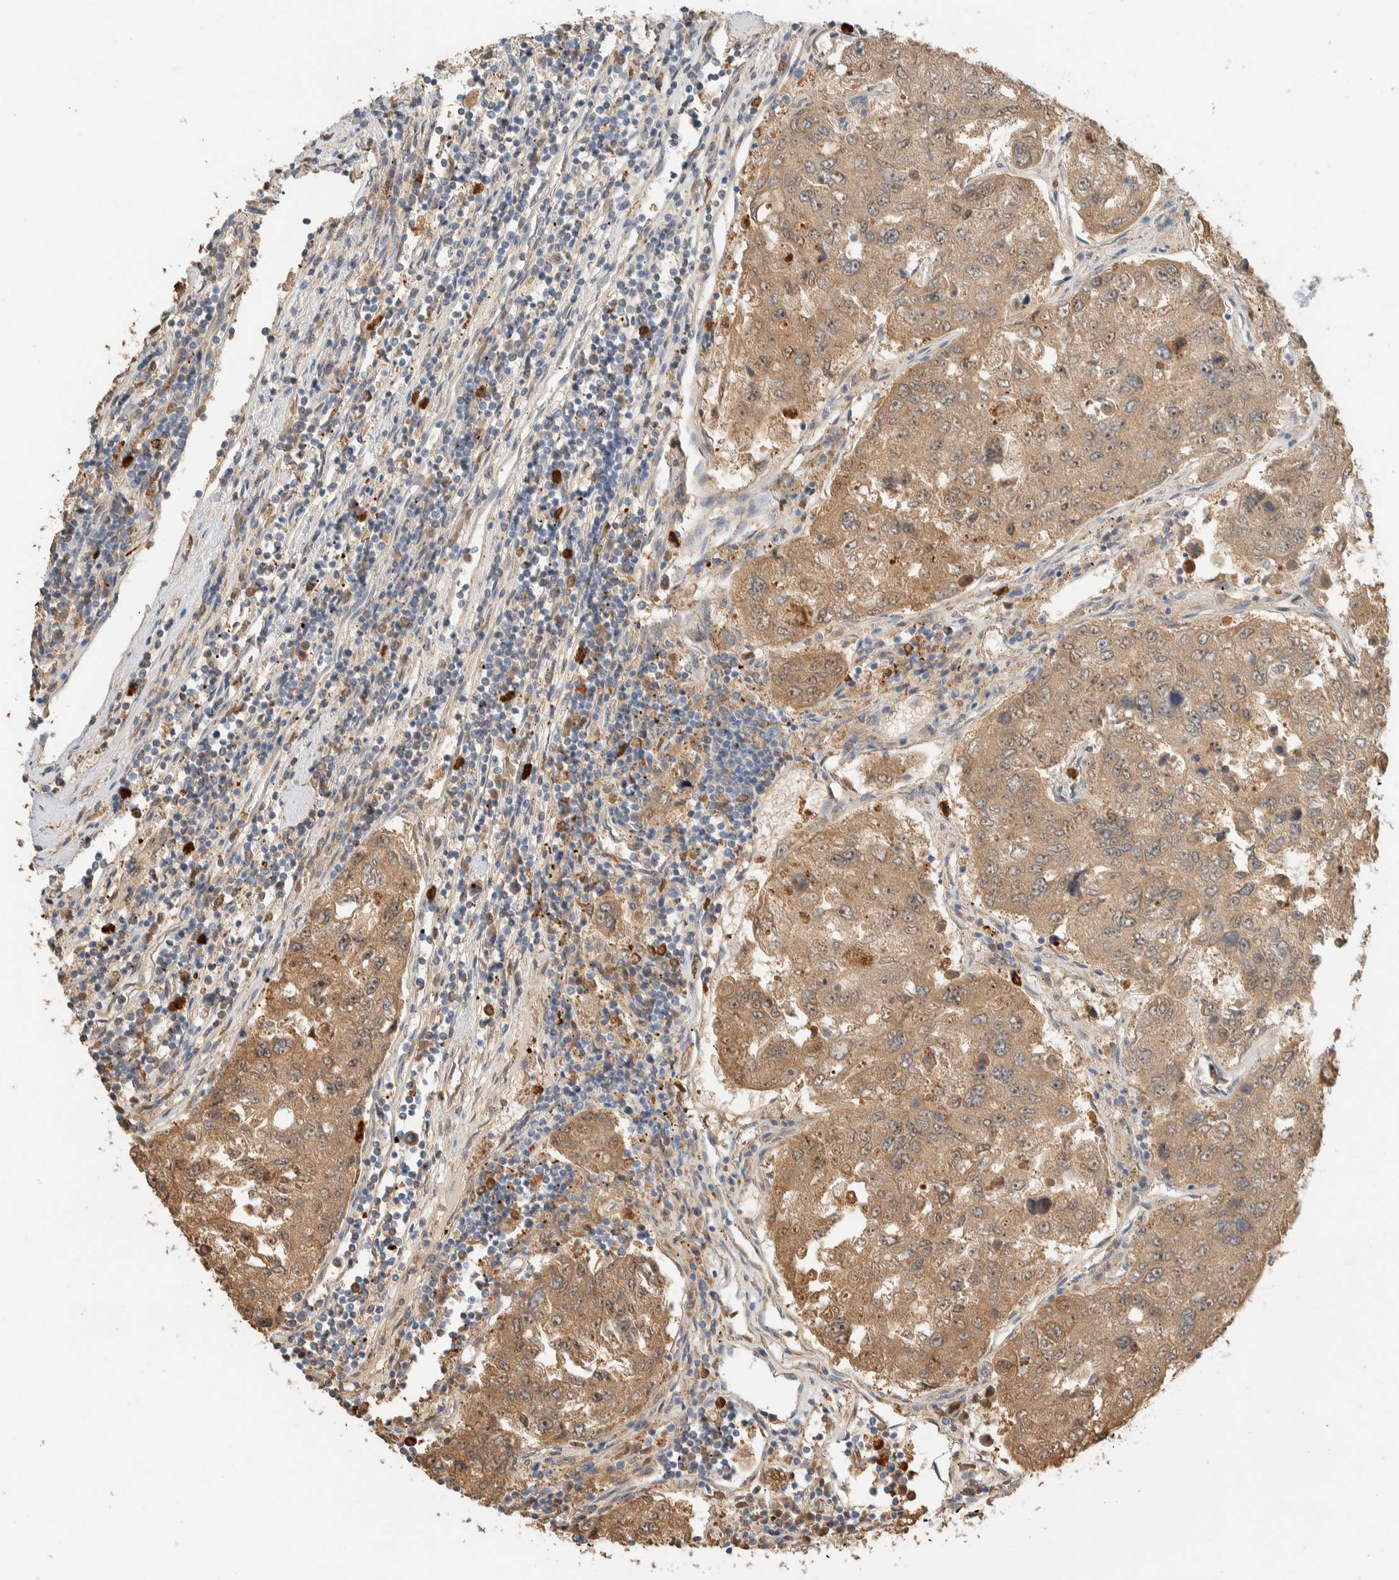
{"staining": {"intensity": "moderate", "quantity": ">75%", "location": "cytoplasmic/membranous"}, "tissue": "urothelial cancer", "cell_type": "Tumor cells", "image_type": "cancer", "snomed": [{"axis": "morphology", "description": "Urothelial carcinoma, High grade"}, {"axis": "topography", "description": "Lymph node"}, {"axis": "topography", "description": "Urinary bladder"}], "caption": "Protein analysis of high-grade urothelial carcinoma tissue exhibits moderate cytoplasmic/membranous positivity in approximately >75% of tumor cells.", "gene": "SETD4", "patient": {"sex": "male", "age": 51}}